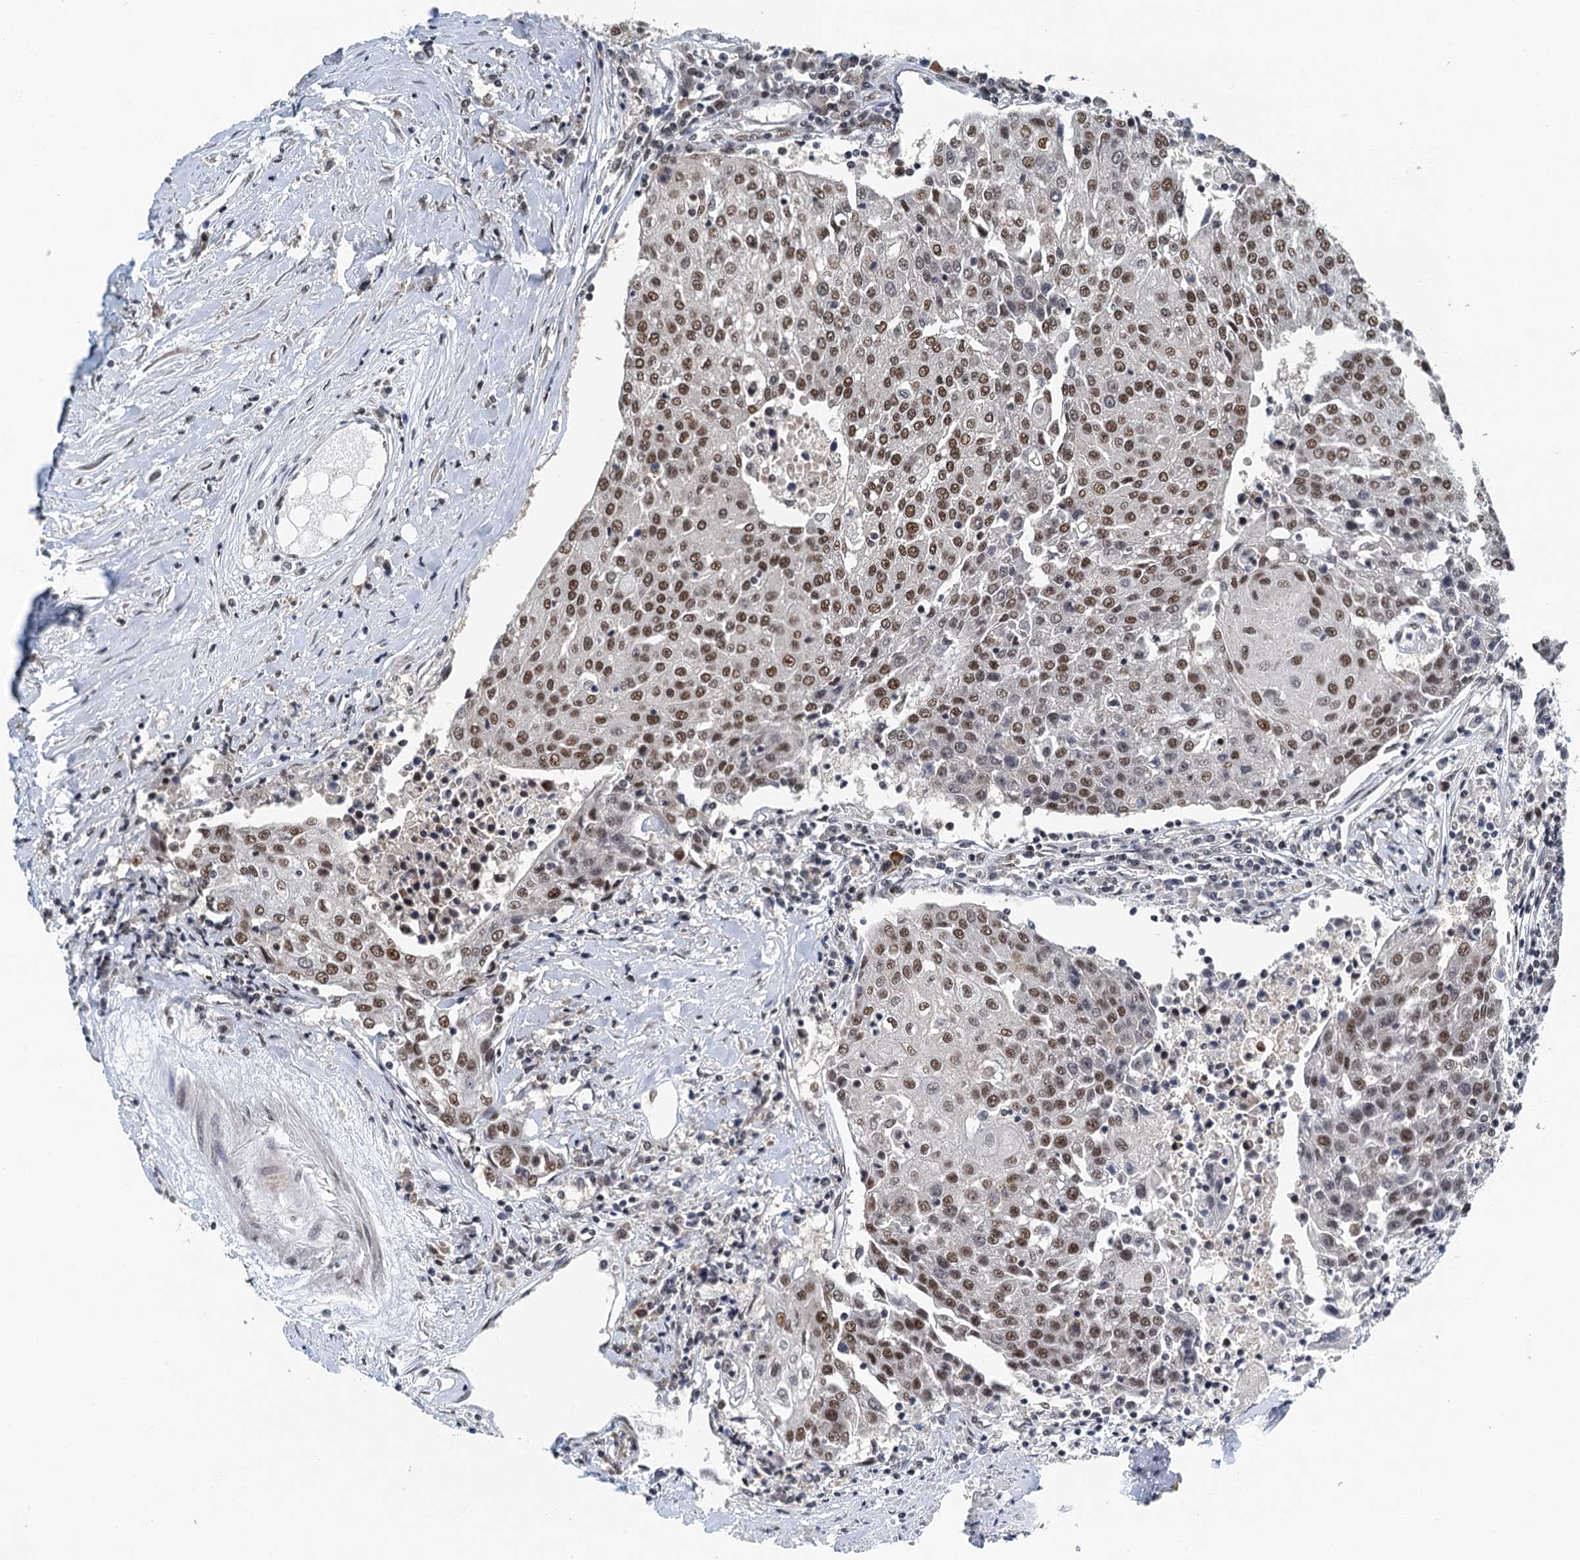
{"staining": {"intensity": "moderate", "quantity": ">75%", "location": "nuclear"}, "tissue": "urothelial cancer", "cell_type": "Tumor cells", "image_type": "cancer", "snomed": [{"axis": "morphology", "description": "Urothelial carcinoma, High grade"}, {"axis": "topography", "description": "Urinary bladder"}], "caption": "Immunohistochemistry photomicrograph of human urothelial cancer stained for a protein (brown), which displays medium levels of moderate nuclear staining in about >75% of tumor cells.", "gene": "MTA3", "patient": {"sex": "female", "age": 85}}